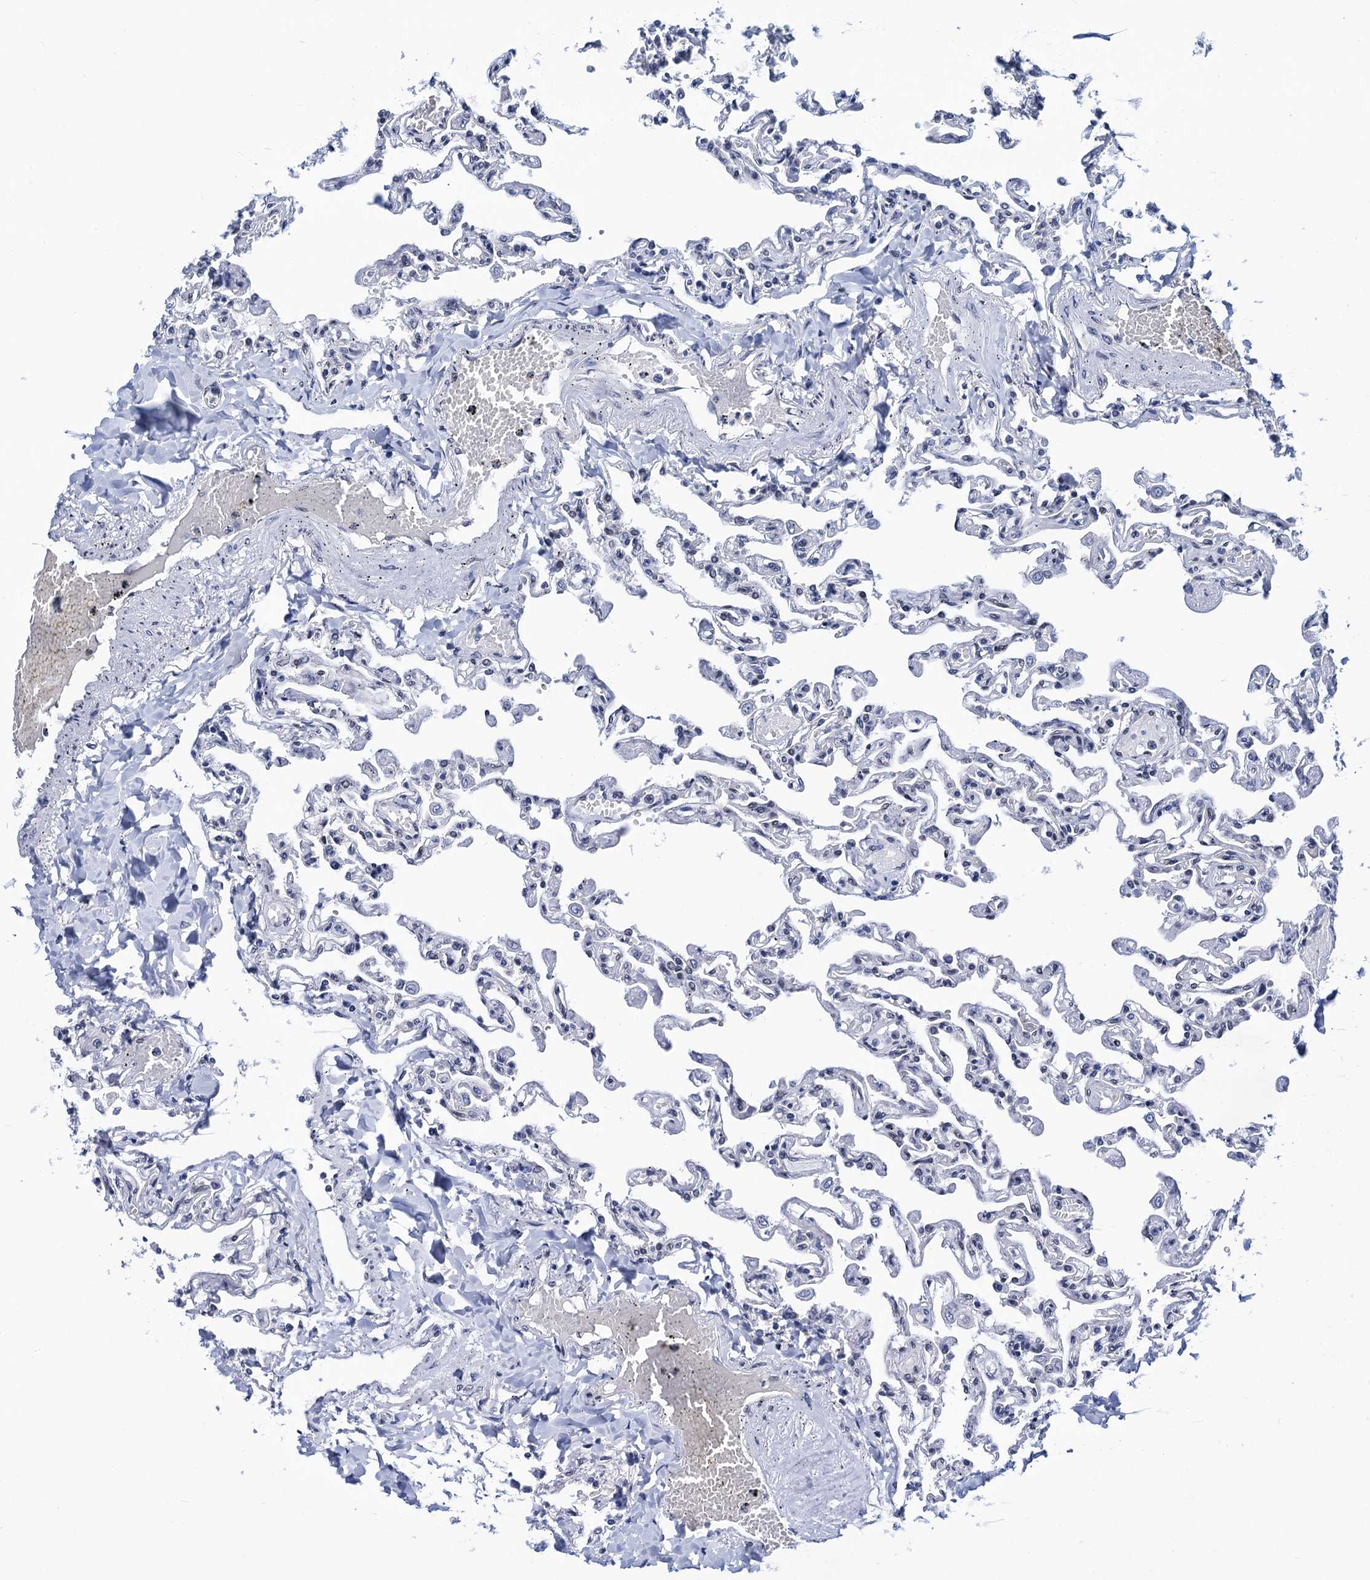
{"staining": {"intensity": "negative", "quantity": "none", "location": "none"}, "tissue": "lung", "cell_type": "Alveolar cells", "image_type": "normal", "snomed": [{"axis": "morphology", "description": "Normal tissue, NOS"}, {"axis": "topography", "description": "Lung"}], "caption": "Immunohistochemical staining of benign lung exhibits no significant expression in alveolar cells. Nuclei are stained in blue.", "gene": "C16orf87", "patient": {"sex": "male", "age": 21}}